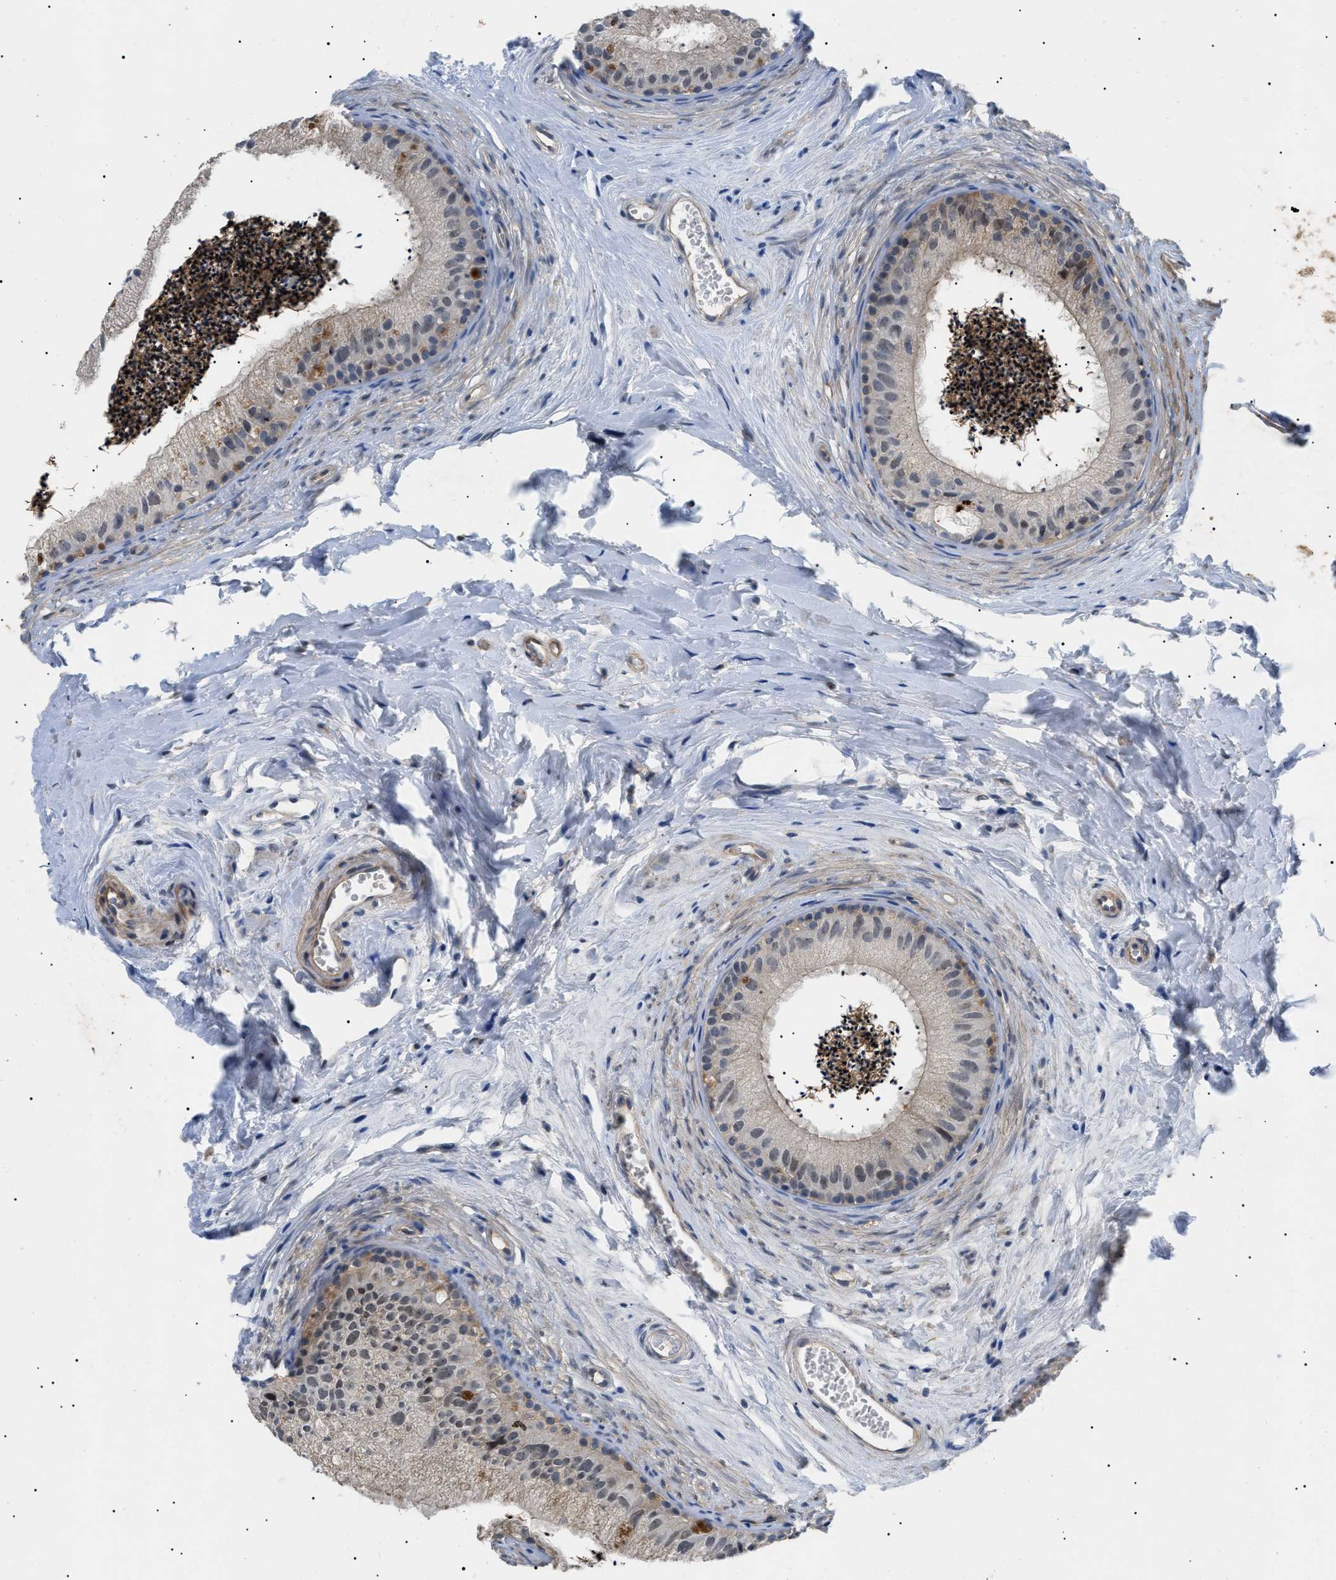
{"staining": {"intensity": "strong", "quantity": "25%-75%", "location": "cytoplasmic/membranous,nuclear"}, "tissue": "epididymis", "cell_type": "Glandular cells", "image_type": "normal", "snomed": [{"axis": "morphology", "description": "Normal tissue, NOS"}, {"axis": "topography", "description": "Epididymis"}], "caption": "The histopathology image demonstrates a brown stain indicating the presence of a protein in the cytoplasmic/membranous,nuclear of glandular cells in epididymis. Nuclei are stained in blue.", "gene": "CRCP", "patient": {"sex": "male", "age": 56}}